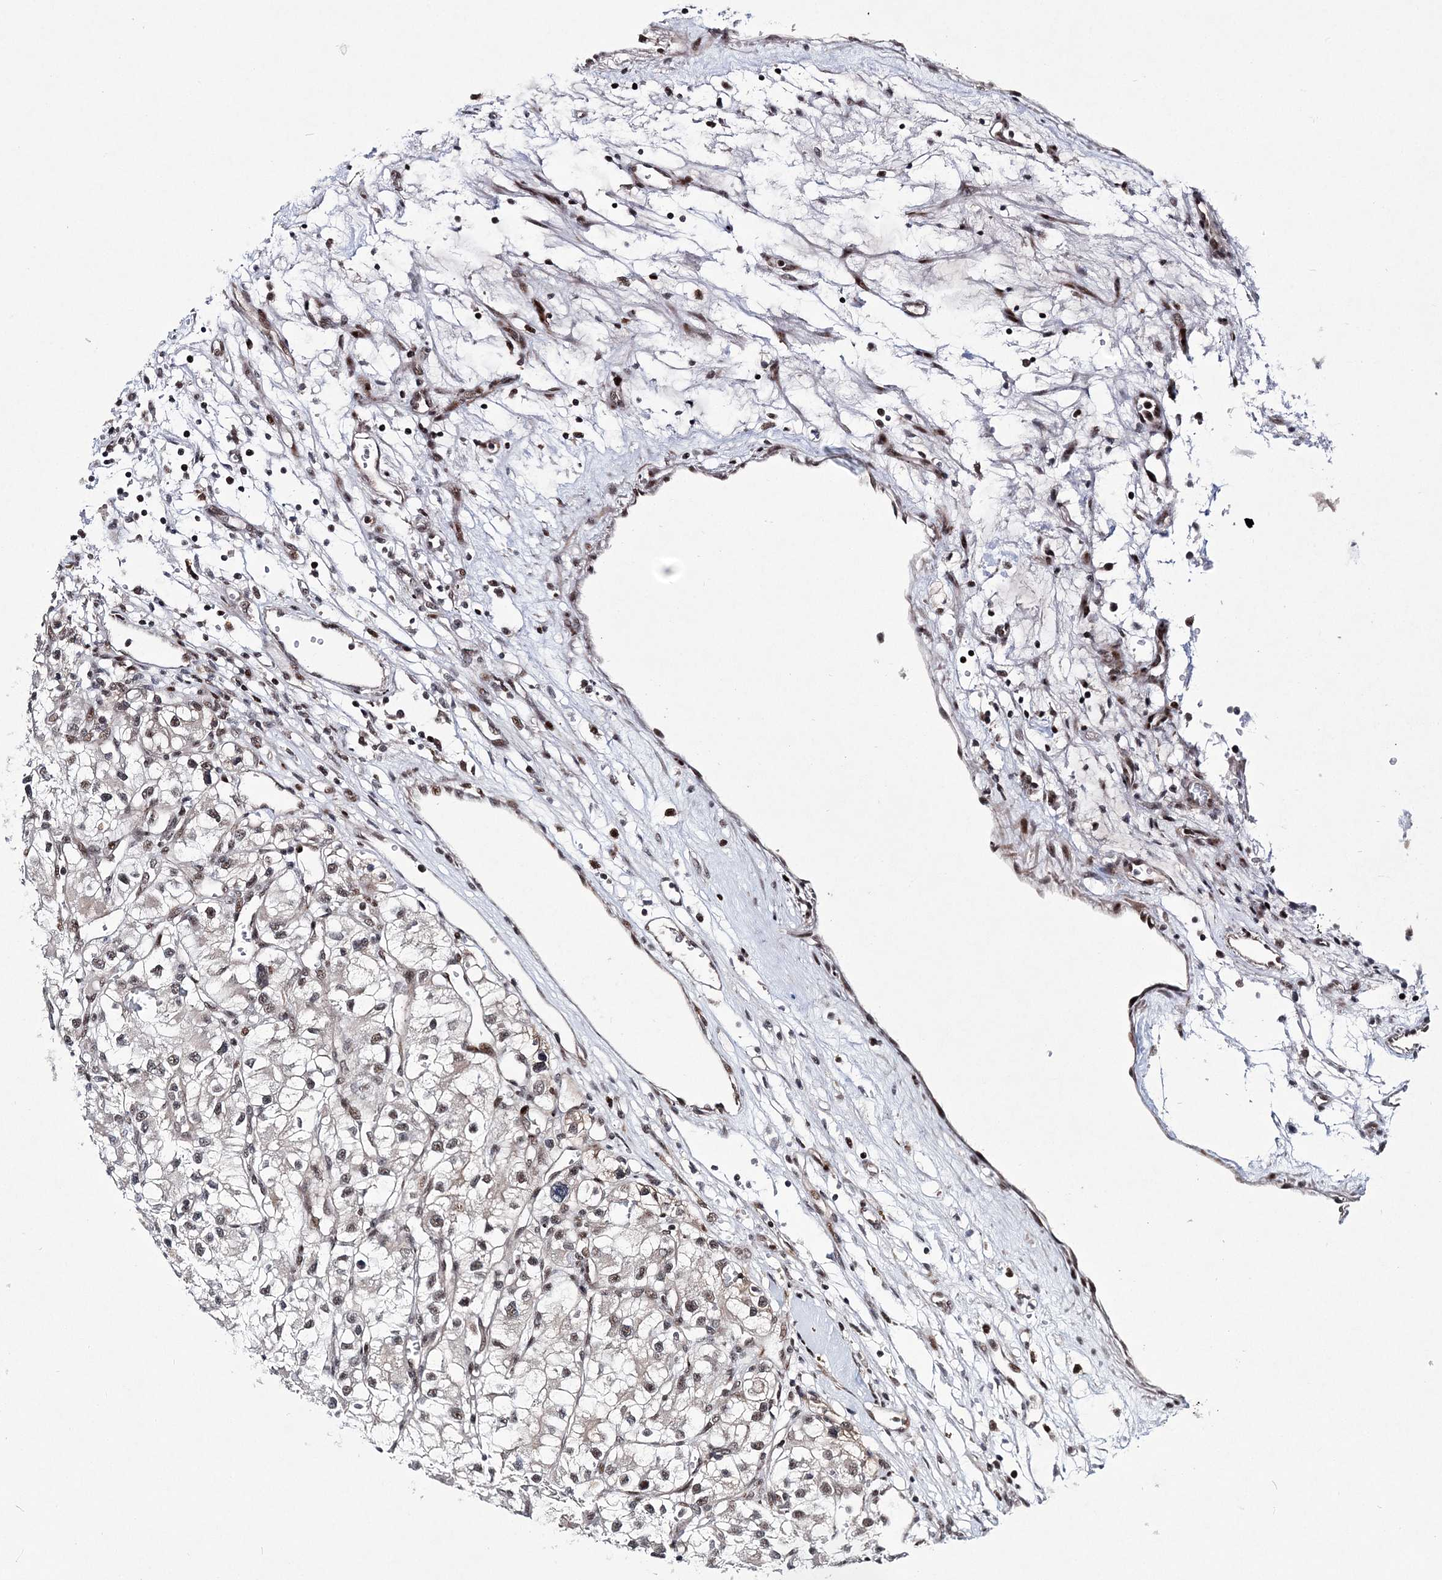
{"staining": {"intensity": "weak", "quantity": "<25%", "location": "nuclear"}, "tissue": "renal cancer", "cell_type": "Tumor cells", "image_type": "cancer", "snomed": [{"axis": "morphology", "description": "Adenocarcinoma, NOS"}, {"axis": "topography", "description": "Kidney"}], "caption": "Immunohistochemistry histopathology image of human renal adenocarcinoma stained for a protein (brown), which reveals no expression in tumor cells. The staining was performed using DAB (3,3'-diaminobenzidine) to visualize the protein expression in brown, while the nuclei were stained in blue with hematoxylin (Magnification: 20x).", "gene": "TATDN2", "patient": {"sex": "female", "age": 57}}